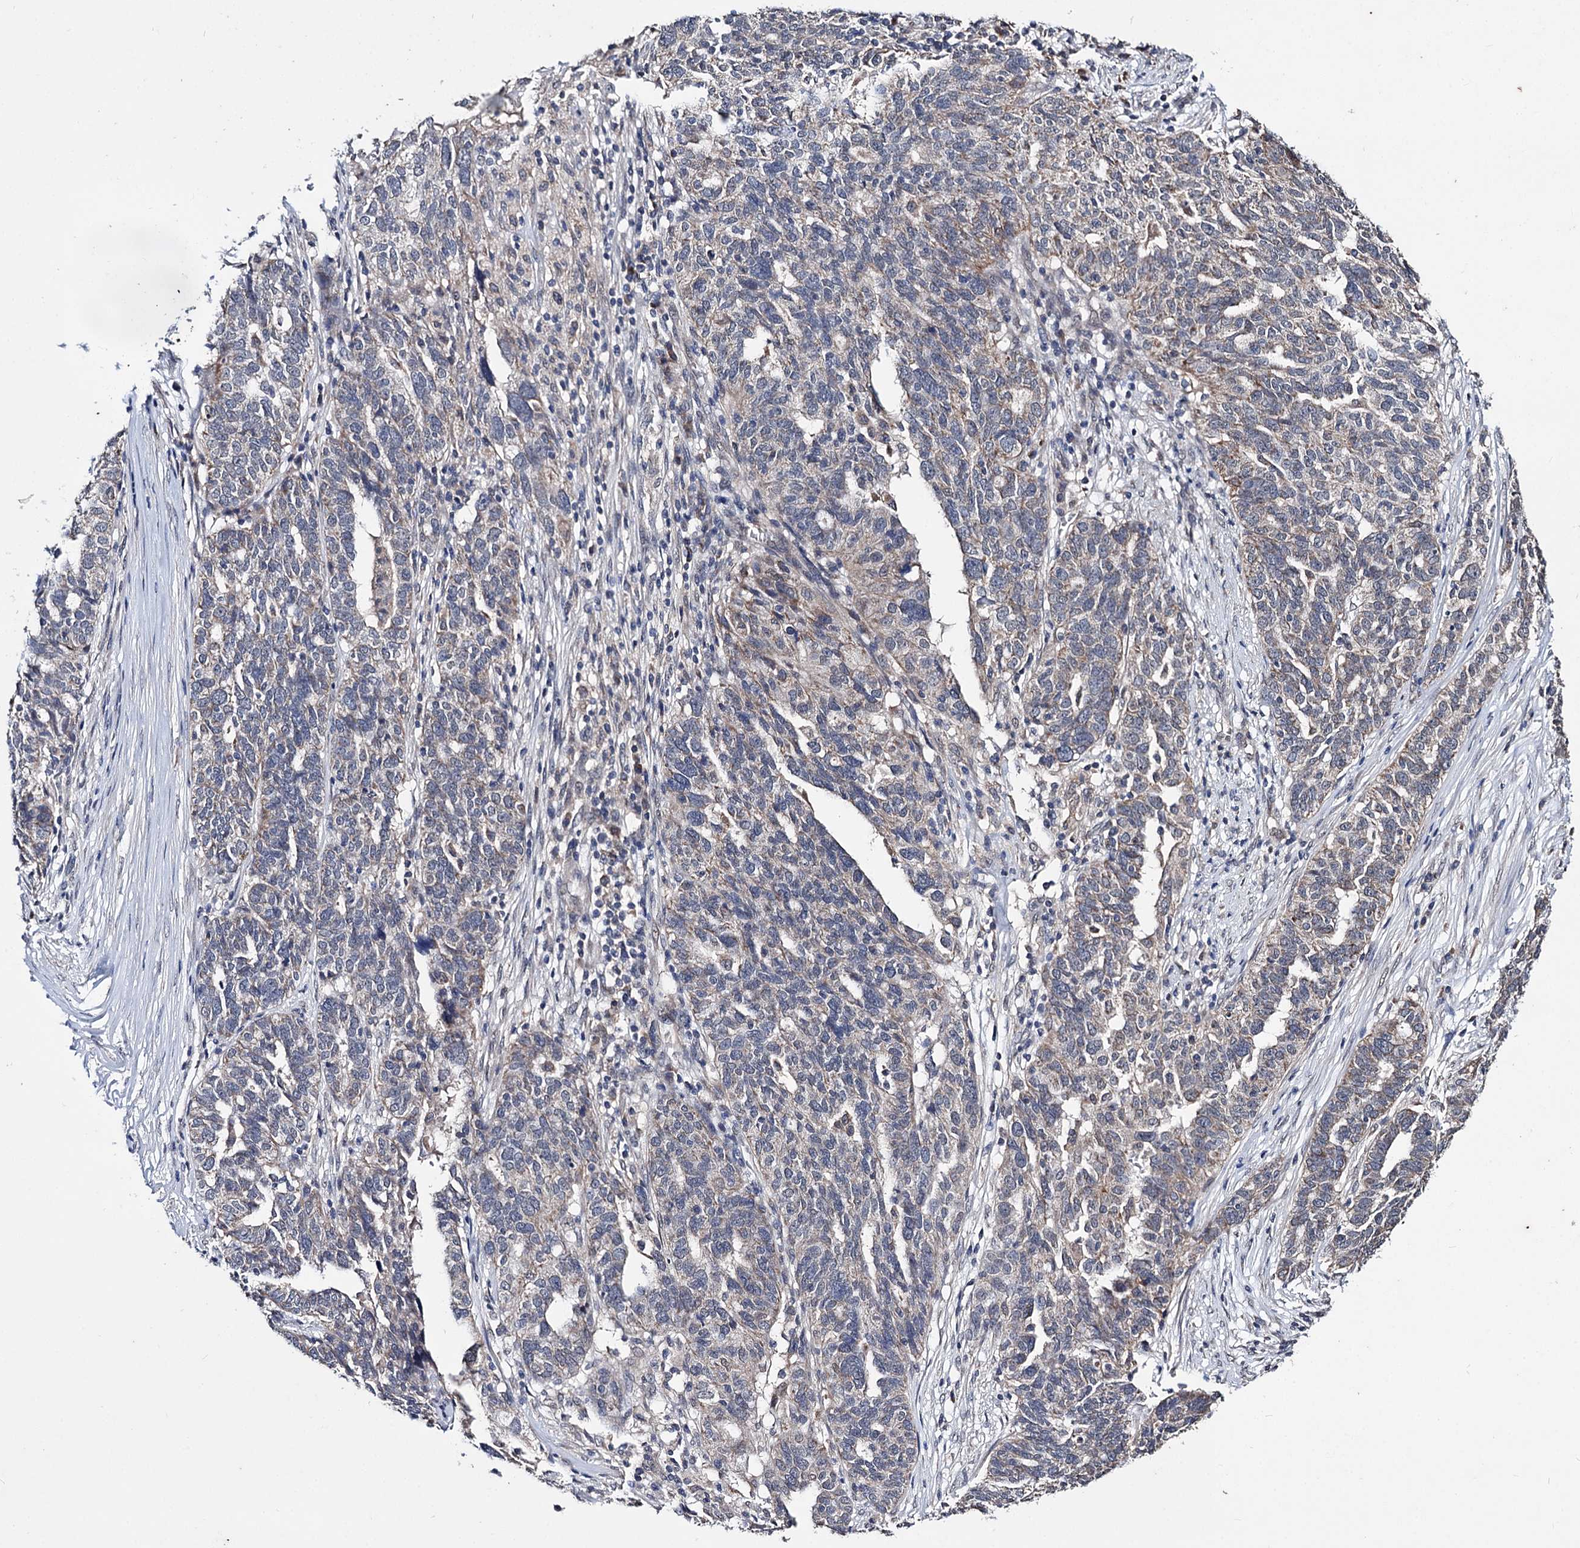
{"staining": {"intensity": "weak", "quantity": "25%-75%", "location": "cytoplasmic/membranous"}, "tissue": "ovarian cancer", "cell_type": "Tumor cells", "image_type": "cancer", "snomed": [{"axis": "morphology", "description": "Cystadenocarcinoma, serous, NOS"}, {"axis": "topography", "description": "Ovary"}], "caption": "Immunohistochemistry (IHC) photomicrograph of neoplastic tissue: ovarian serous cystadenocarcinoma stained using immunohistochemistry (IHC) shows low levels of weak protein expression localized specifically in the cytoplasmic/membranous of tumor cells, appearing as a cytoplasmic/membranous brown color.", "gene": "CLPB", "patient": {"sex": "female", "age": 59}}